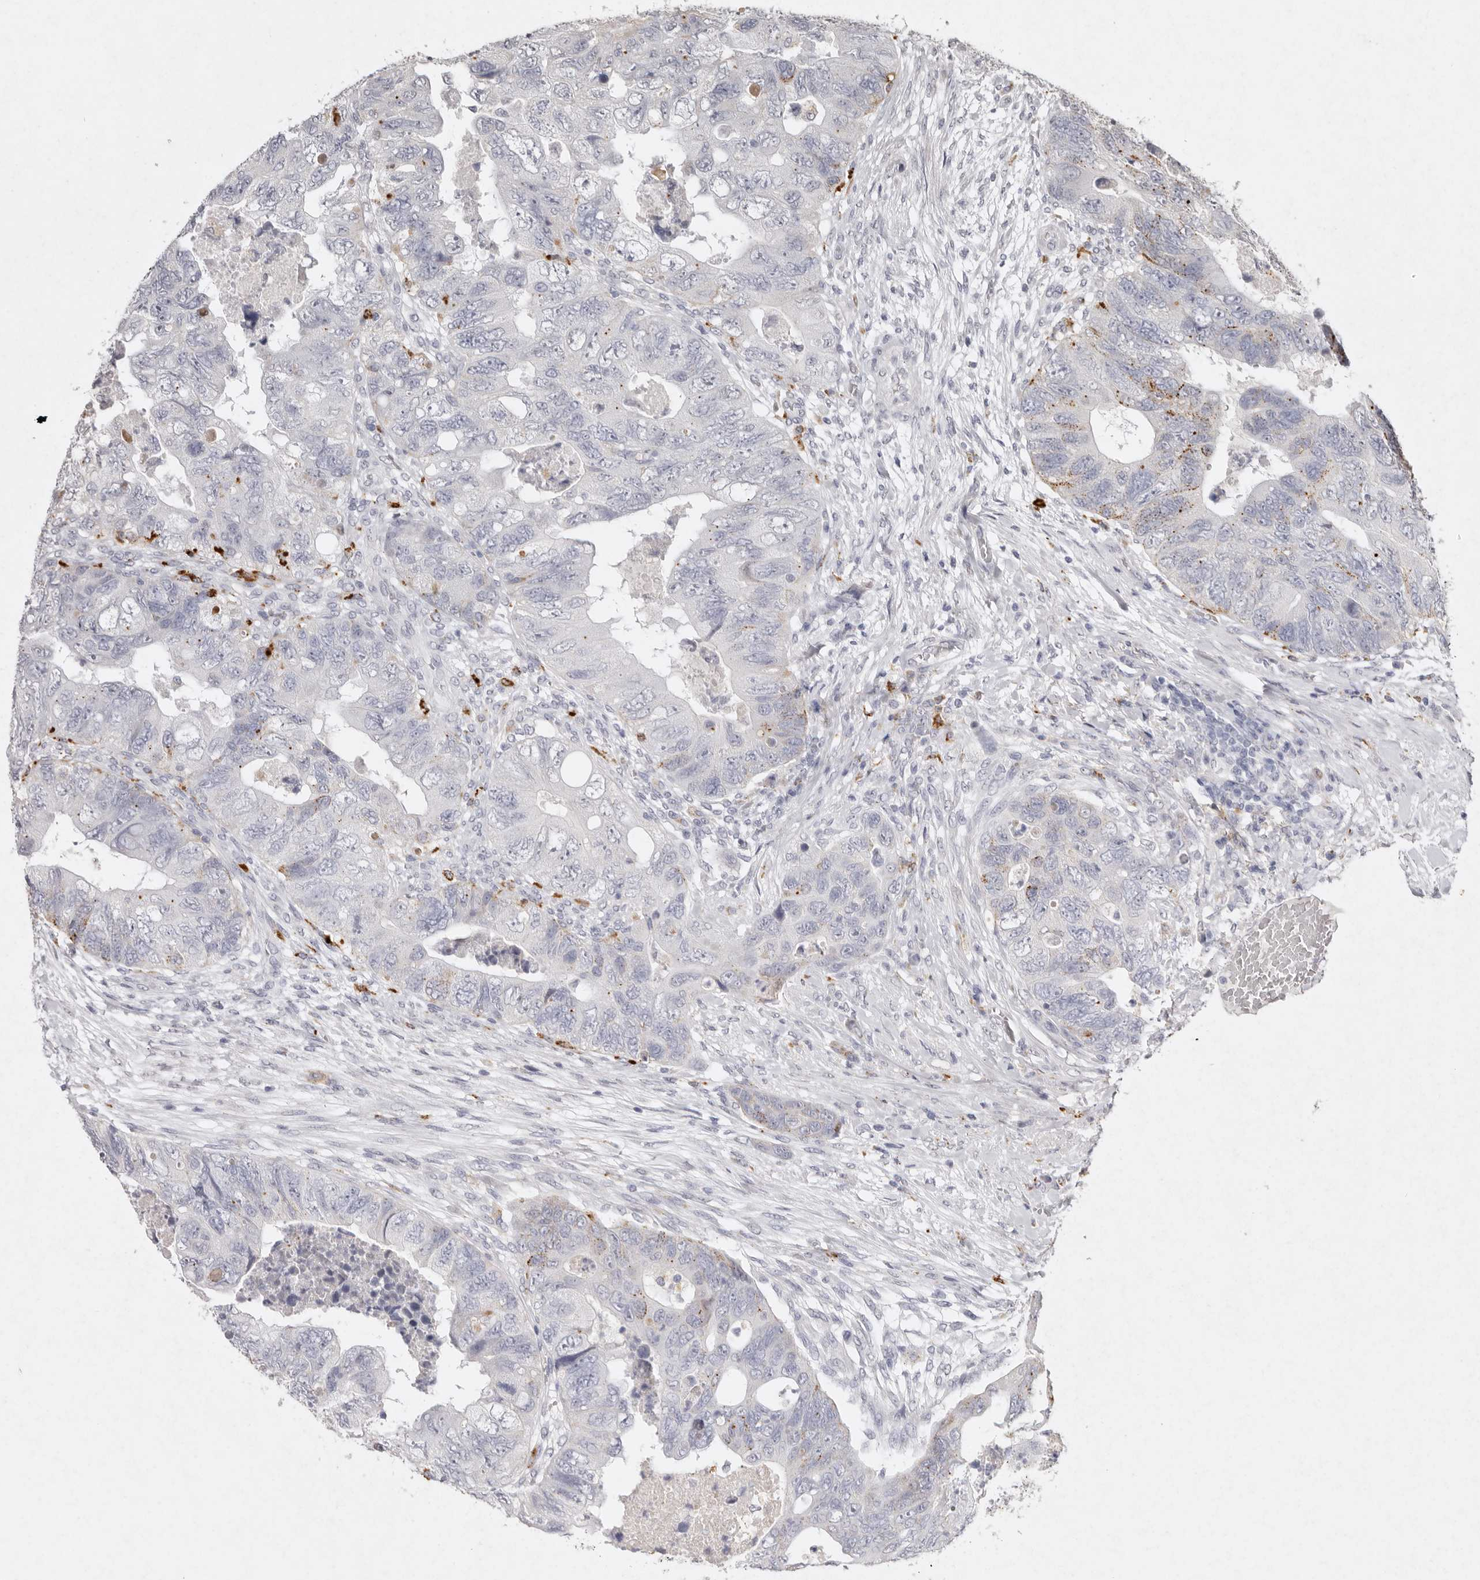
{"staining": {"intensity": "weak", "quantity": "<25%", "location": "cytoplasmic/membranous"}, "tissue": "colorectal cancer", "cell_type": "Tumor cells", "image_type": "cancer", "snomed": [{"axis": "morphology", "description": "Adenocarcinoma, NOS"}, {"axis": "topography", "description": "Rectum"}], "caption": "This micrograph is of colorectal adenocarcinoma stained with immunohistochemistry (IHC) to label a protein in brown with the nuclei are counter-stained blue. There is no staining in tumor cells.", "gene": "FAM185A", "patient": {"sex": "male", "age": 63}}